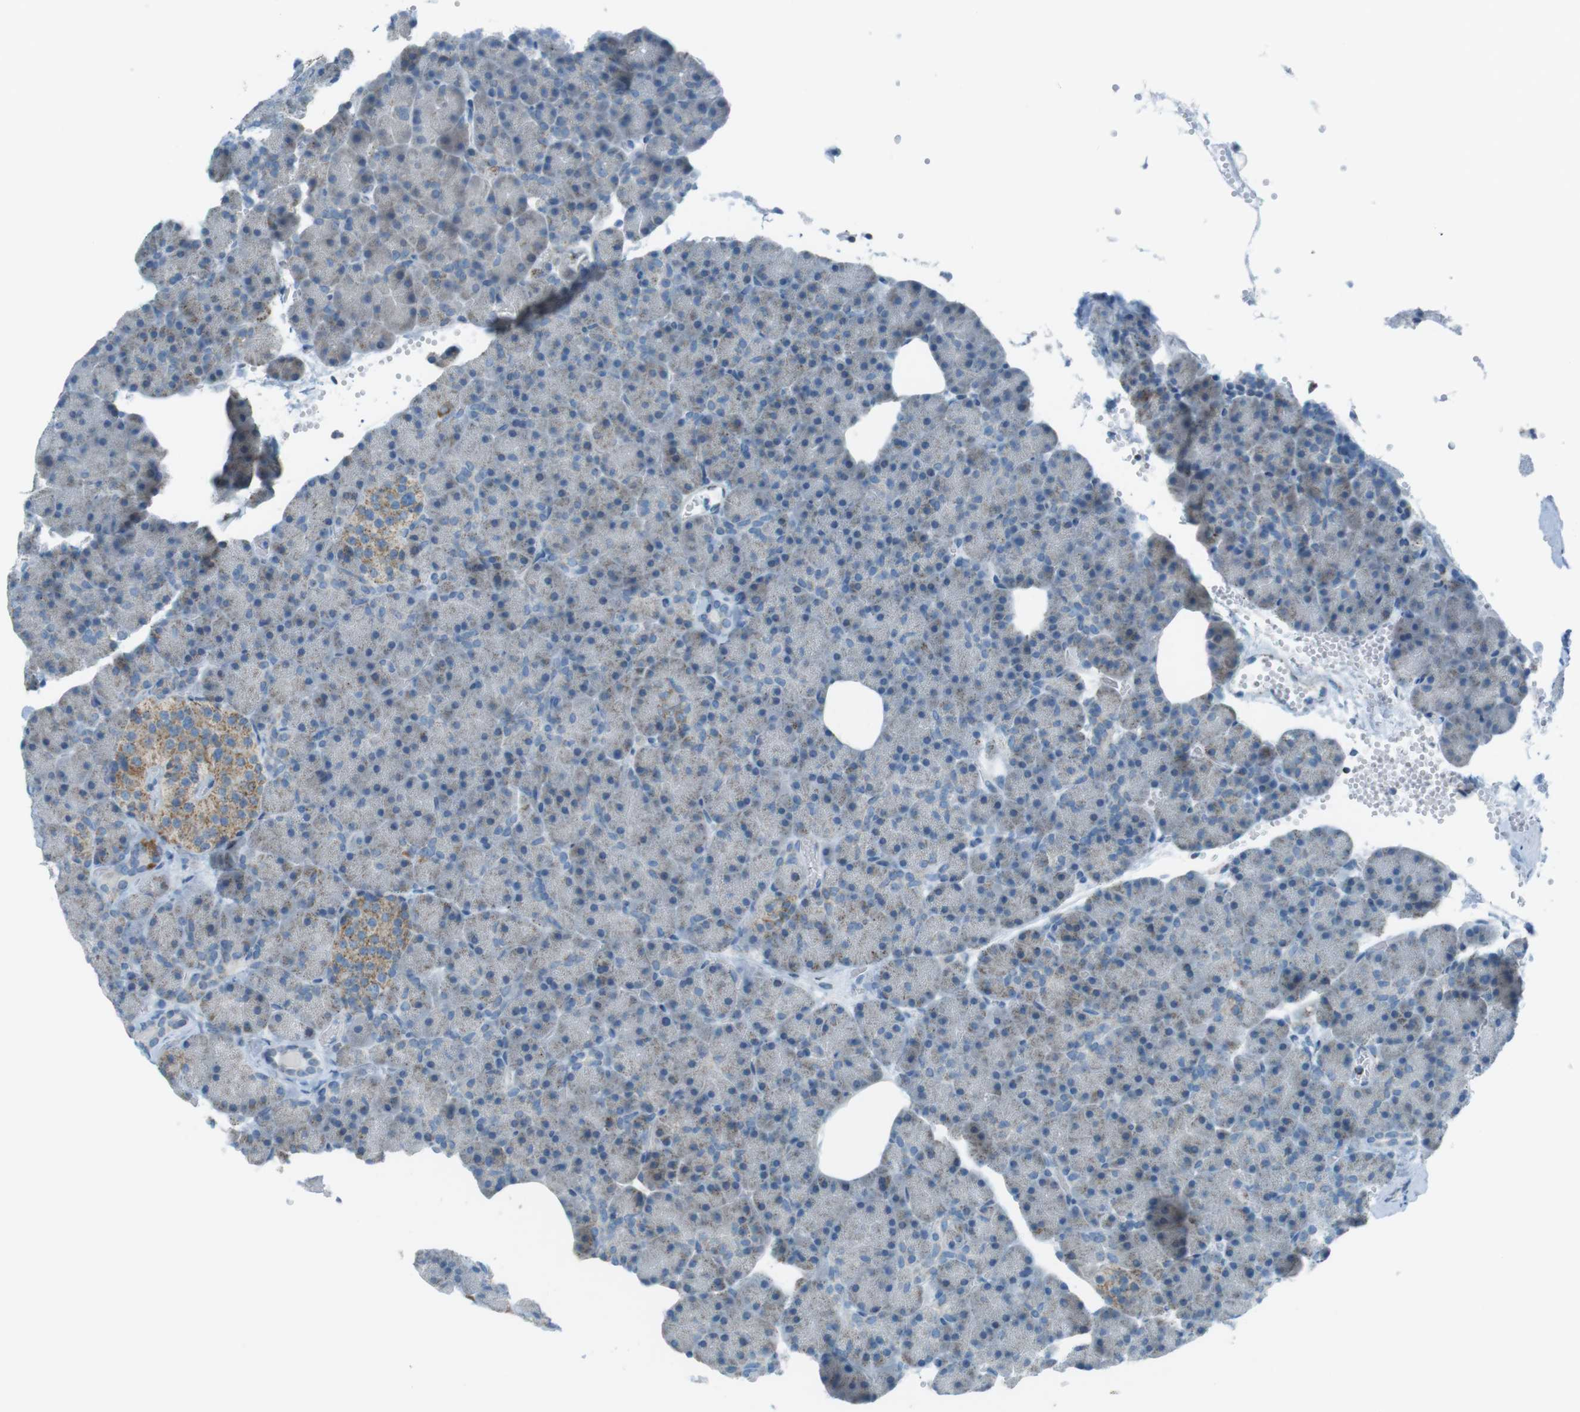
{"staining": {"intensity": "weak", "quantity": "<25%", "location": "cytoplasmic/membranous"}, "tissue": "pancreas", "cell_type": "Exocrine glandular cells", "image_type": "normal", "snomed": [{"axis": "morphology", "description": "Normal tissue, NOS"}, {"axis": "topography", "description": "Pancreas"}], "caption": "Pancreas stained for a protein using immunohistochemistry shows no staining exocrine glandular cells.", "gene": "DNAJA3", "patient": {"sex": "female", "age": 35}}